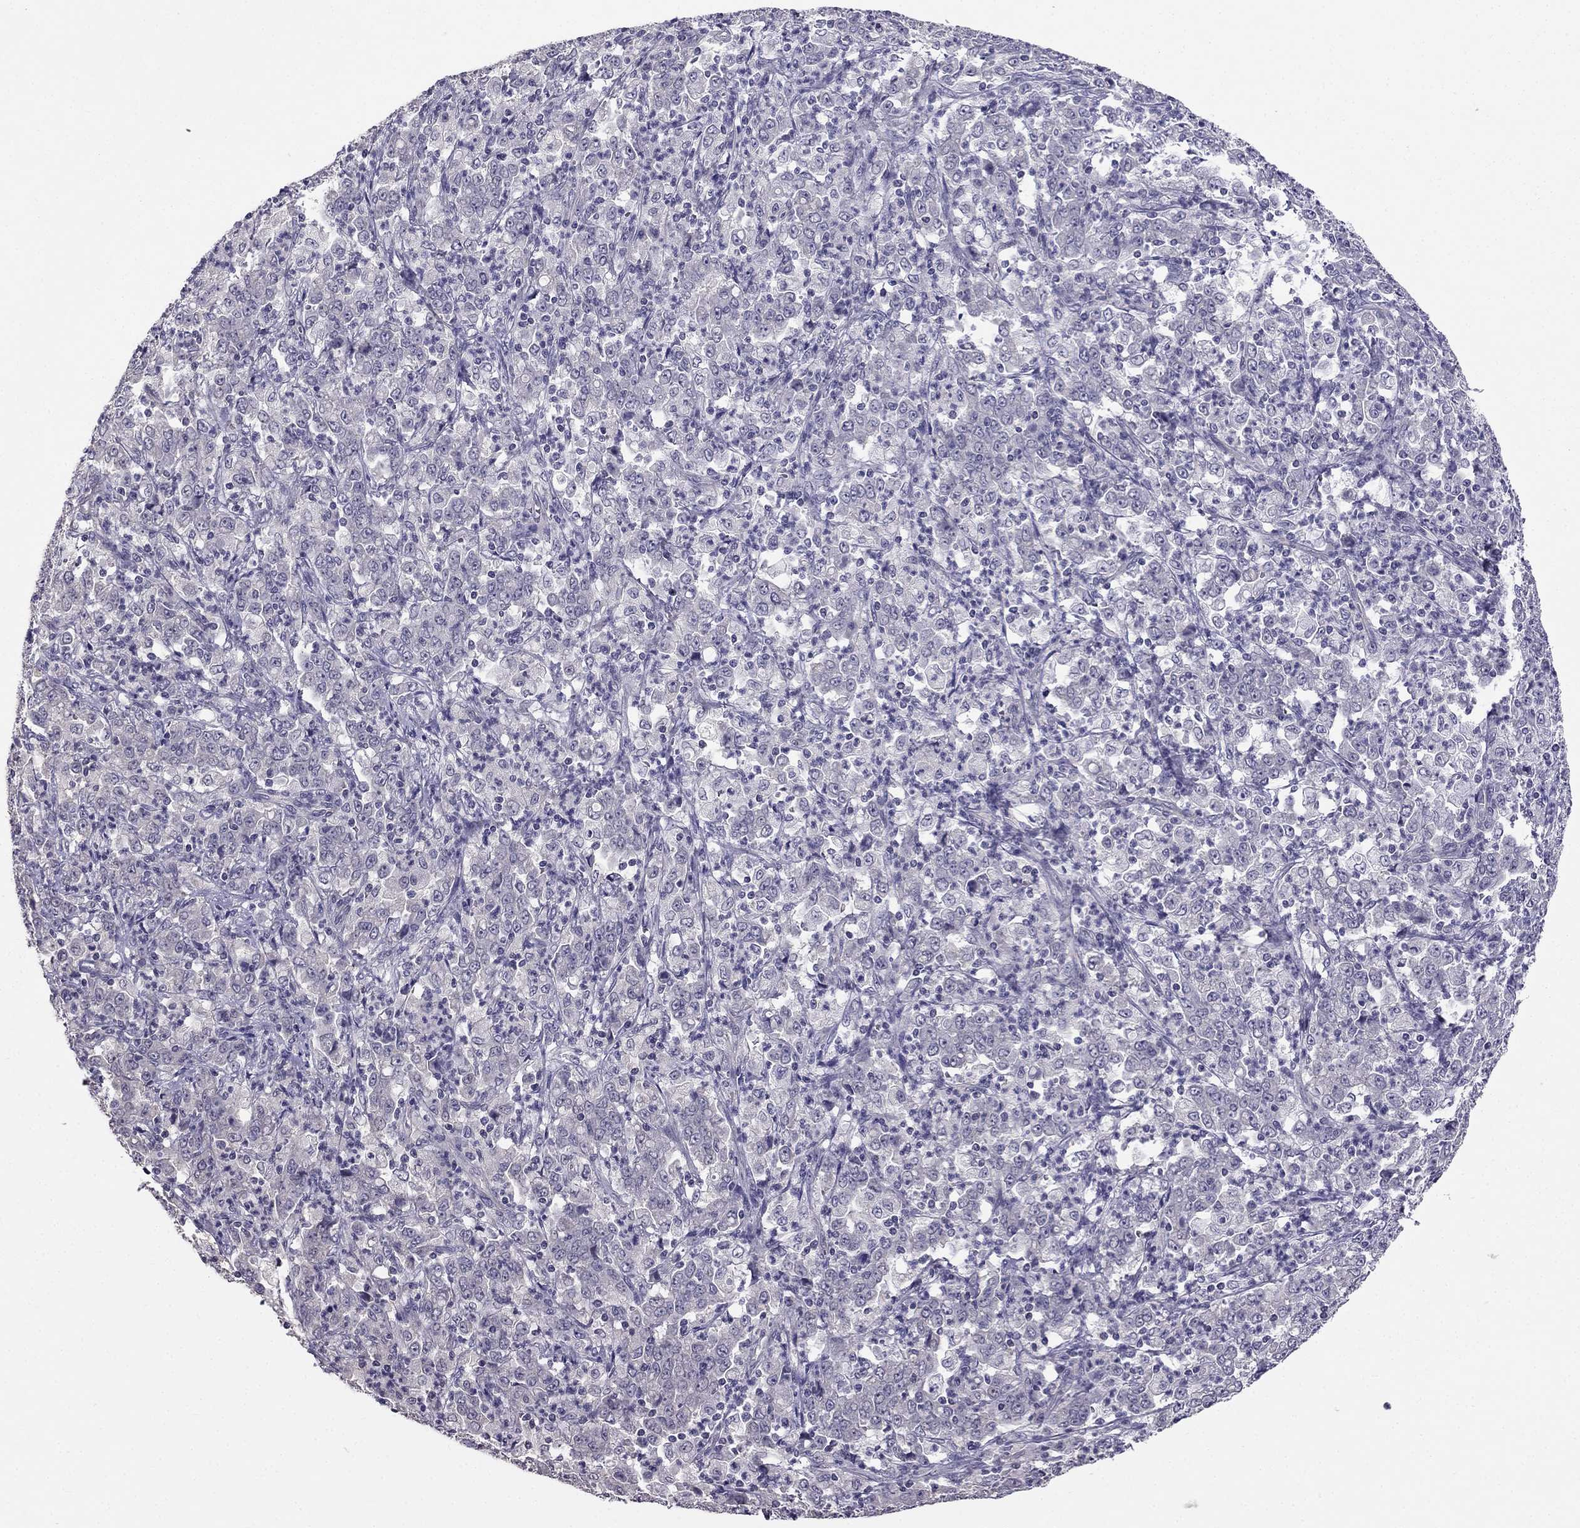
{"staining": {"intensity": "negative", "quantity": "none", "location": "none"}, "tissue": "stomach cancer", "cell_type": "Tumor cells", "image_type": "cancer", "snomed": [{"axis": "morphology", "description": "Adenocarcinoma, NOS"}, {"axis": "topography", "description": "Stomach, lower"}], "caption": "This is an IHC photomicrograph of adenocarcinoma (stomach). There is no expression in tumor cells.", "gene": "HSFX1", "patient": {"sex": "female", "age": 71}}